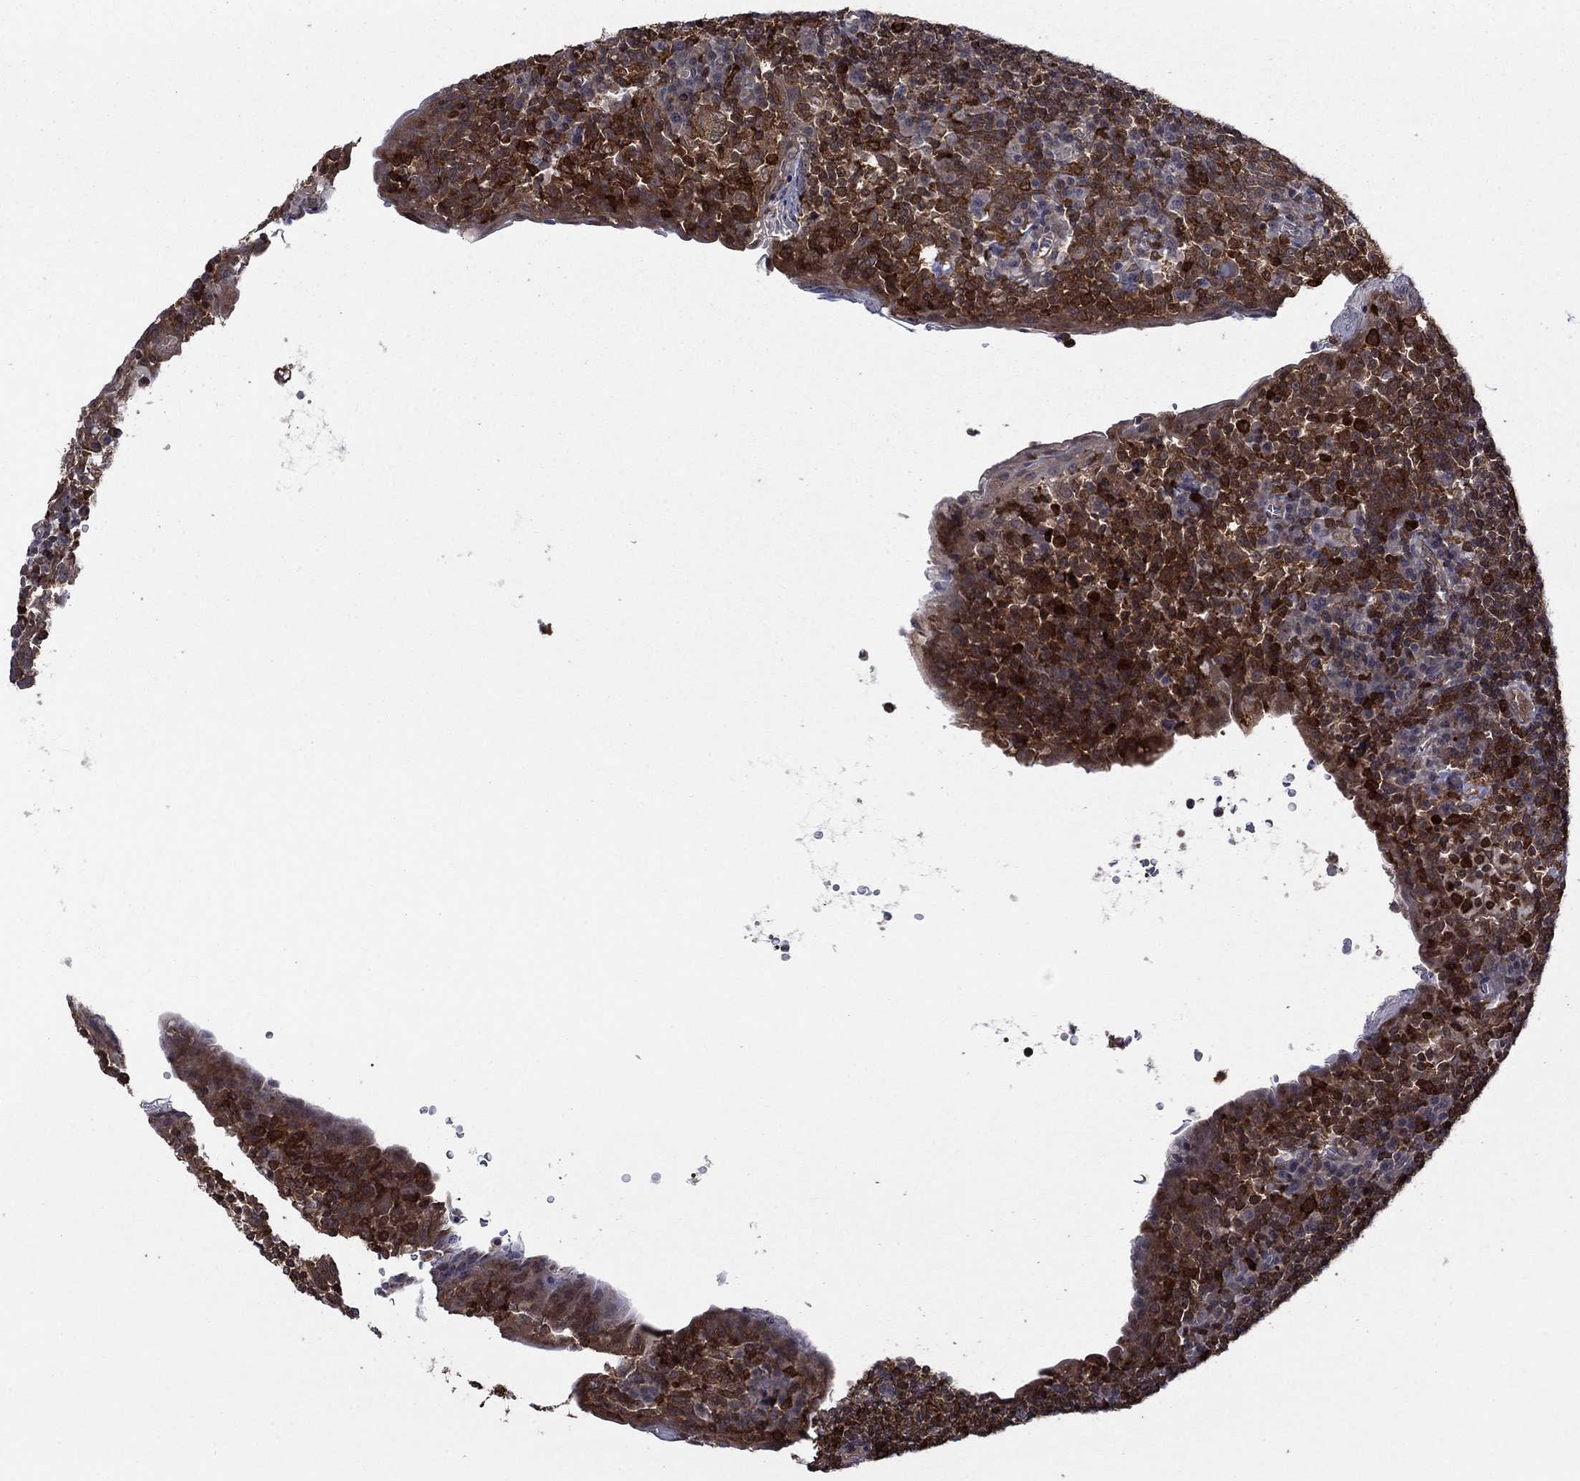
{"staining": {"intensity": "strong", "quantity": "25%-75%", "location": "cytoplasmic/membranous"}, "tissue": "tonsil", "cell_type": "Germinal center cells", "image_type": "normal", "snomed": [{"axis": "morphology", "description": "Normal tissue, NOS"}, {"axis": "topography", "description": "Tonsil"}], "caption": "Immunohistochemical staining of benign tonsil exhibits 25%-75% levels of strong cytoplasmic/membranous protein staining in about 25%-75% of germinal center cells.", "gene": "CACYBP", "patient": {"sex": "female", "age": 13}}